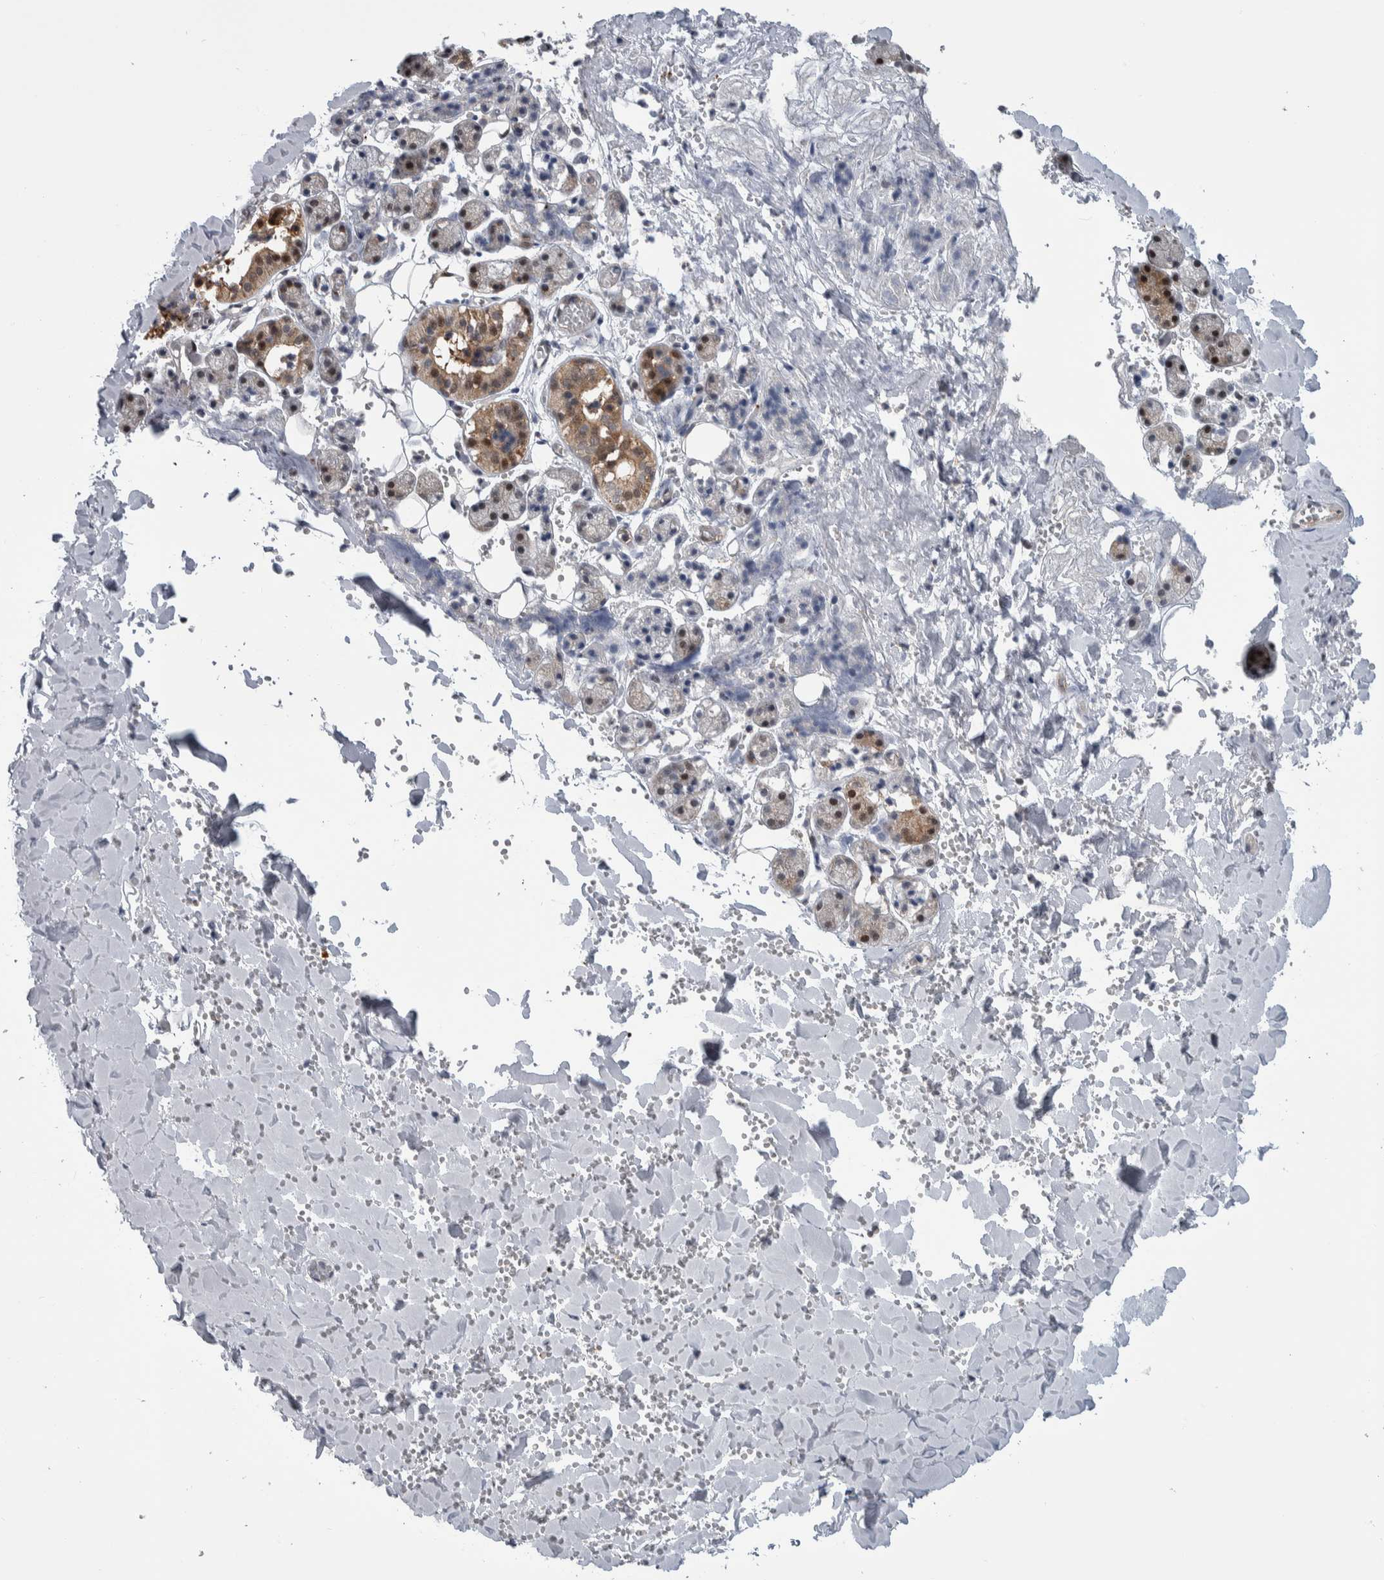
{"staining": {"intensity": "moderate", "quantity": "25%-75%", "location": "cytoplasmic/membranous,nuclear"}, "tissue": "salivary gland", "cell_type": "Glandular cells", "image_type": "normal", "snomed": [{"axis": "morphology", "description": "Normal tissue, NOS"}, {"axis": "topography", "description": "Salivary gland"}], "caption": "Immunohistochemical staining of benign salivary gland displays 25%-75% levels of moderate cytoplasmic/membranous,nuclear protein positivity in approximately 25%-75% of glandular cells.", "gene": "PTPA", "patient": {"sex": "female", "age": 33}}